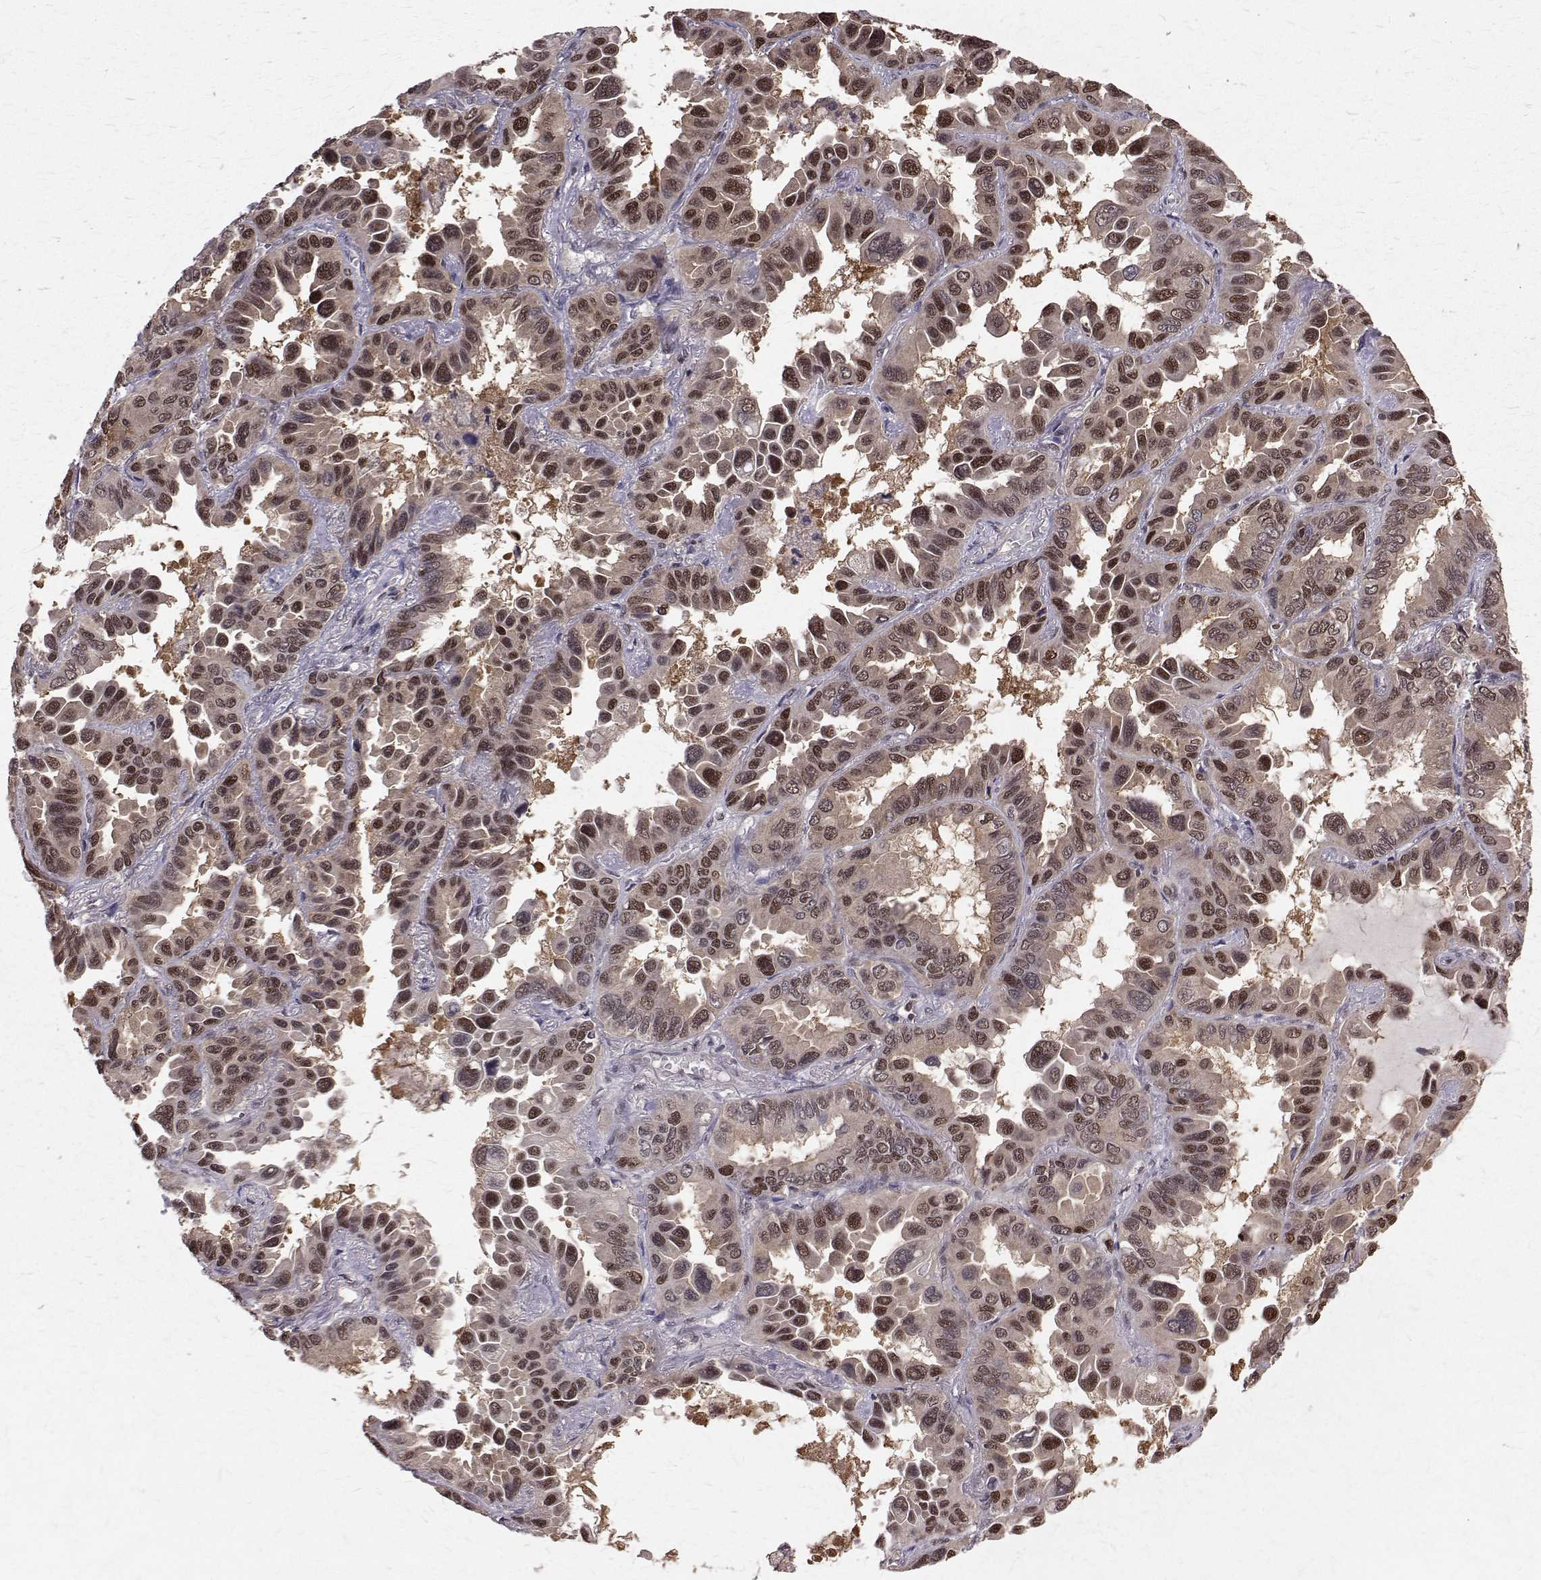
{"staining": {"intensity": "moderate", "quantity": ">75%", "location": "cytoplasmic/membranous,nuclear"}, "tissue": "lung cancer", "cell_type": "Tumor cells", "image_type": "cancer", "snomed": [{"axis": "morphology", "description": "Adenocarcinoma, NOS"}, {"axis": "topography", "description": "Lung"}], "caption": "Protein expression analysis of human lung cancer (adenocarcinoma) reveals moderate cytoplasmic/membranous and nuclear expression in about >75% of tumor cells.", "gene": "NIF3L1", "patient": {"sex": "male", "age": 64}}